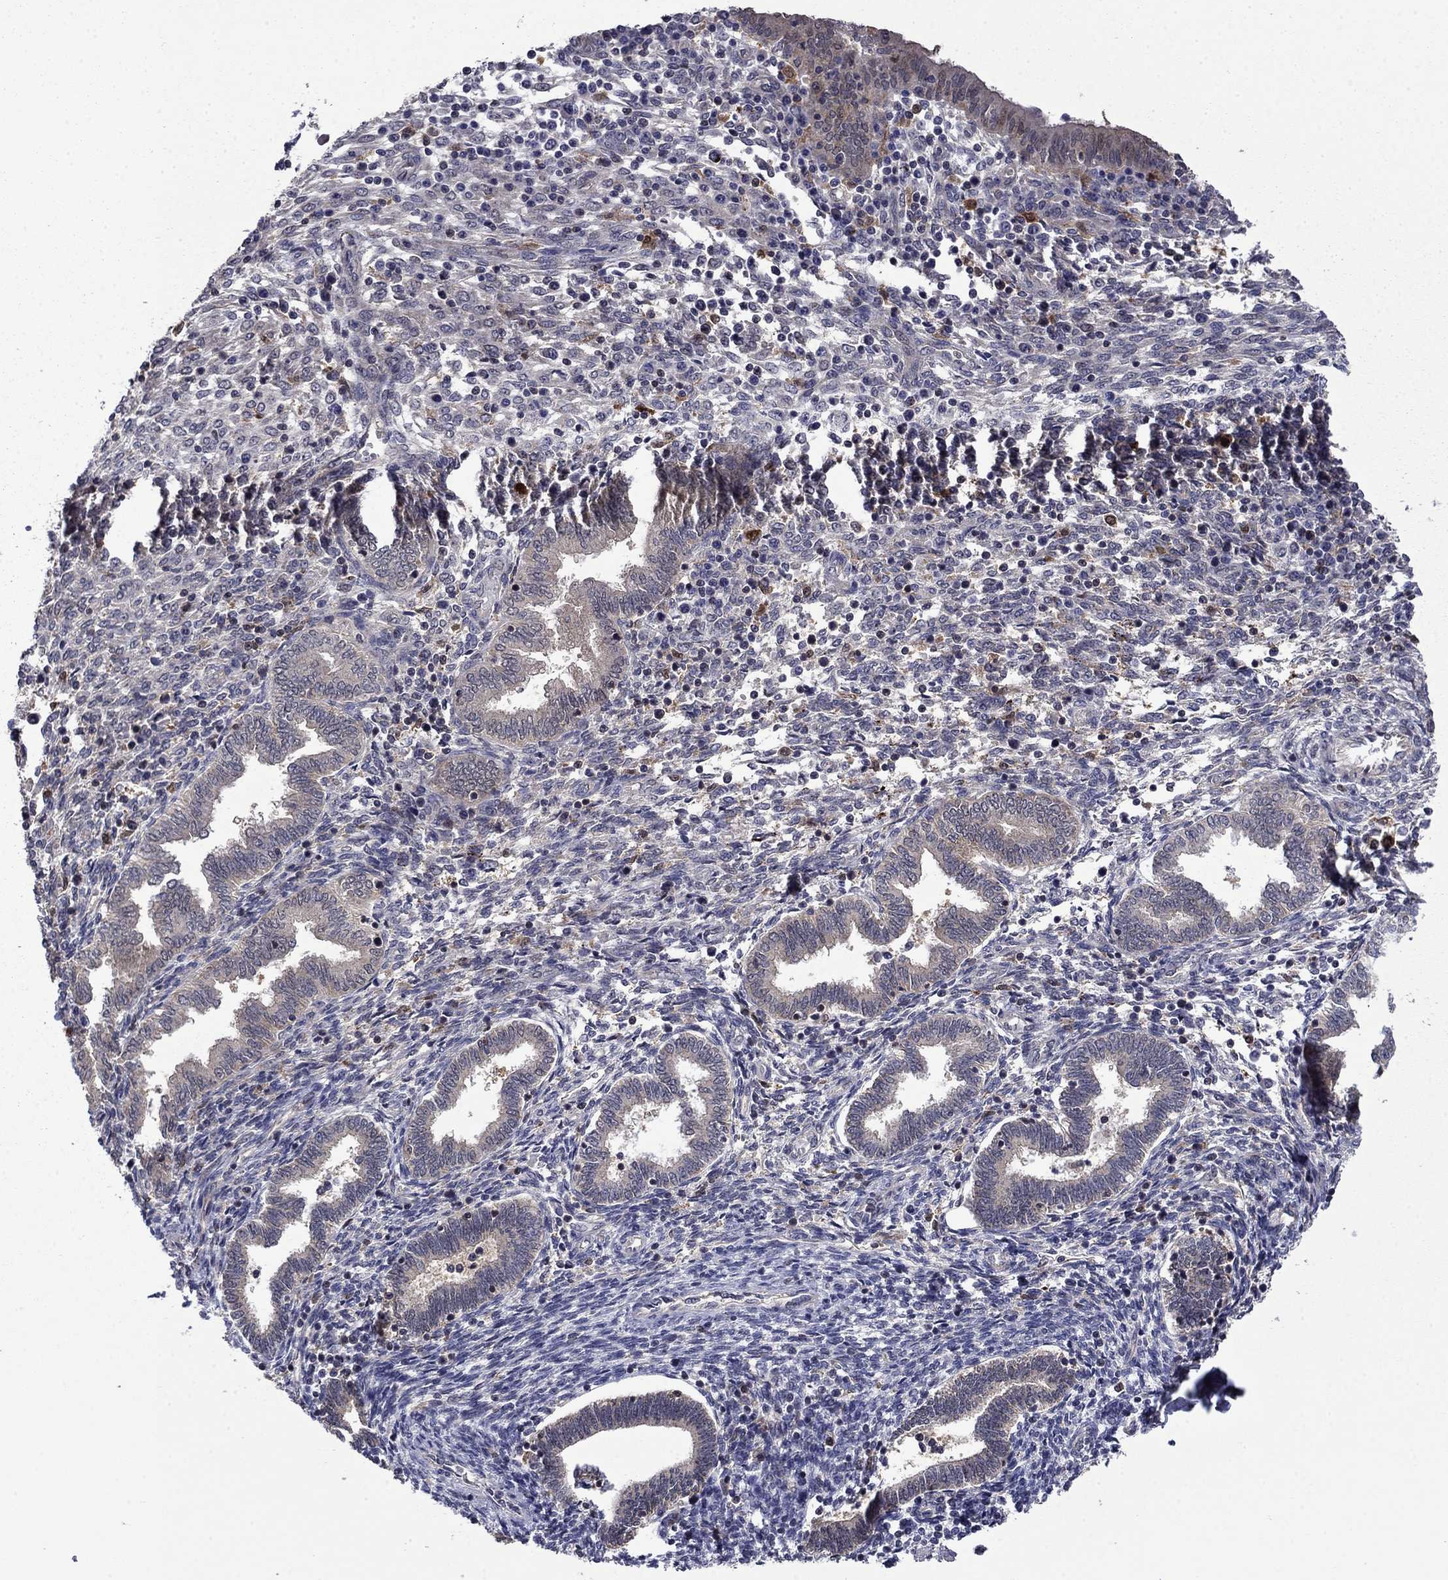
{"staining": {"intensity": "negative", "quantity": "none", "location": "none"}, "tissue": "endometrium", "cell_type": "Cells in endometrial stroma", "image_type": "normal", "snomed": [{"axis": "morphology", "description": "Normal tissue, NOS"}, {"axis": "topography", "description": "Endometrium"}], "caption": "IHC histopathology image of unremarkable endometrium stained for a protein (brown), which reveals no positivity in cells in endometrial stroma.", "gene": "TPMT", "patient": {"sex": "female", "age": 42}}